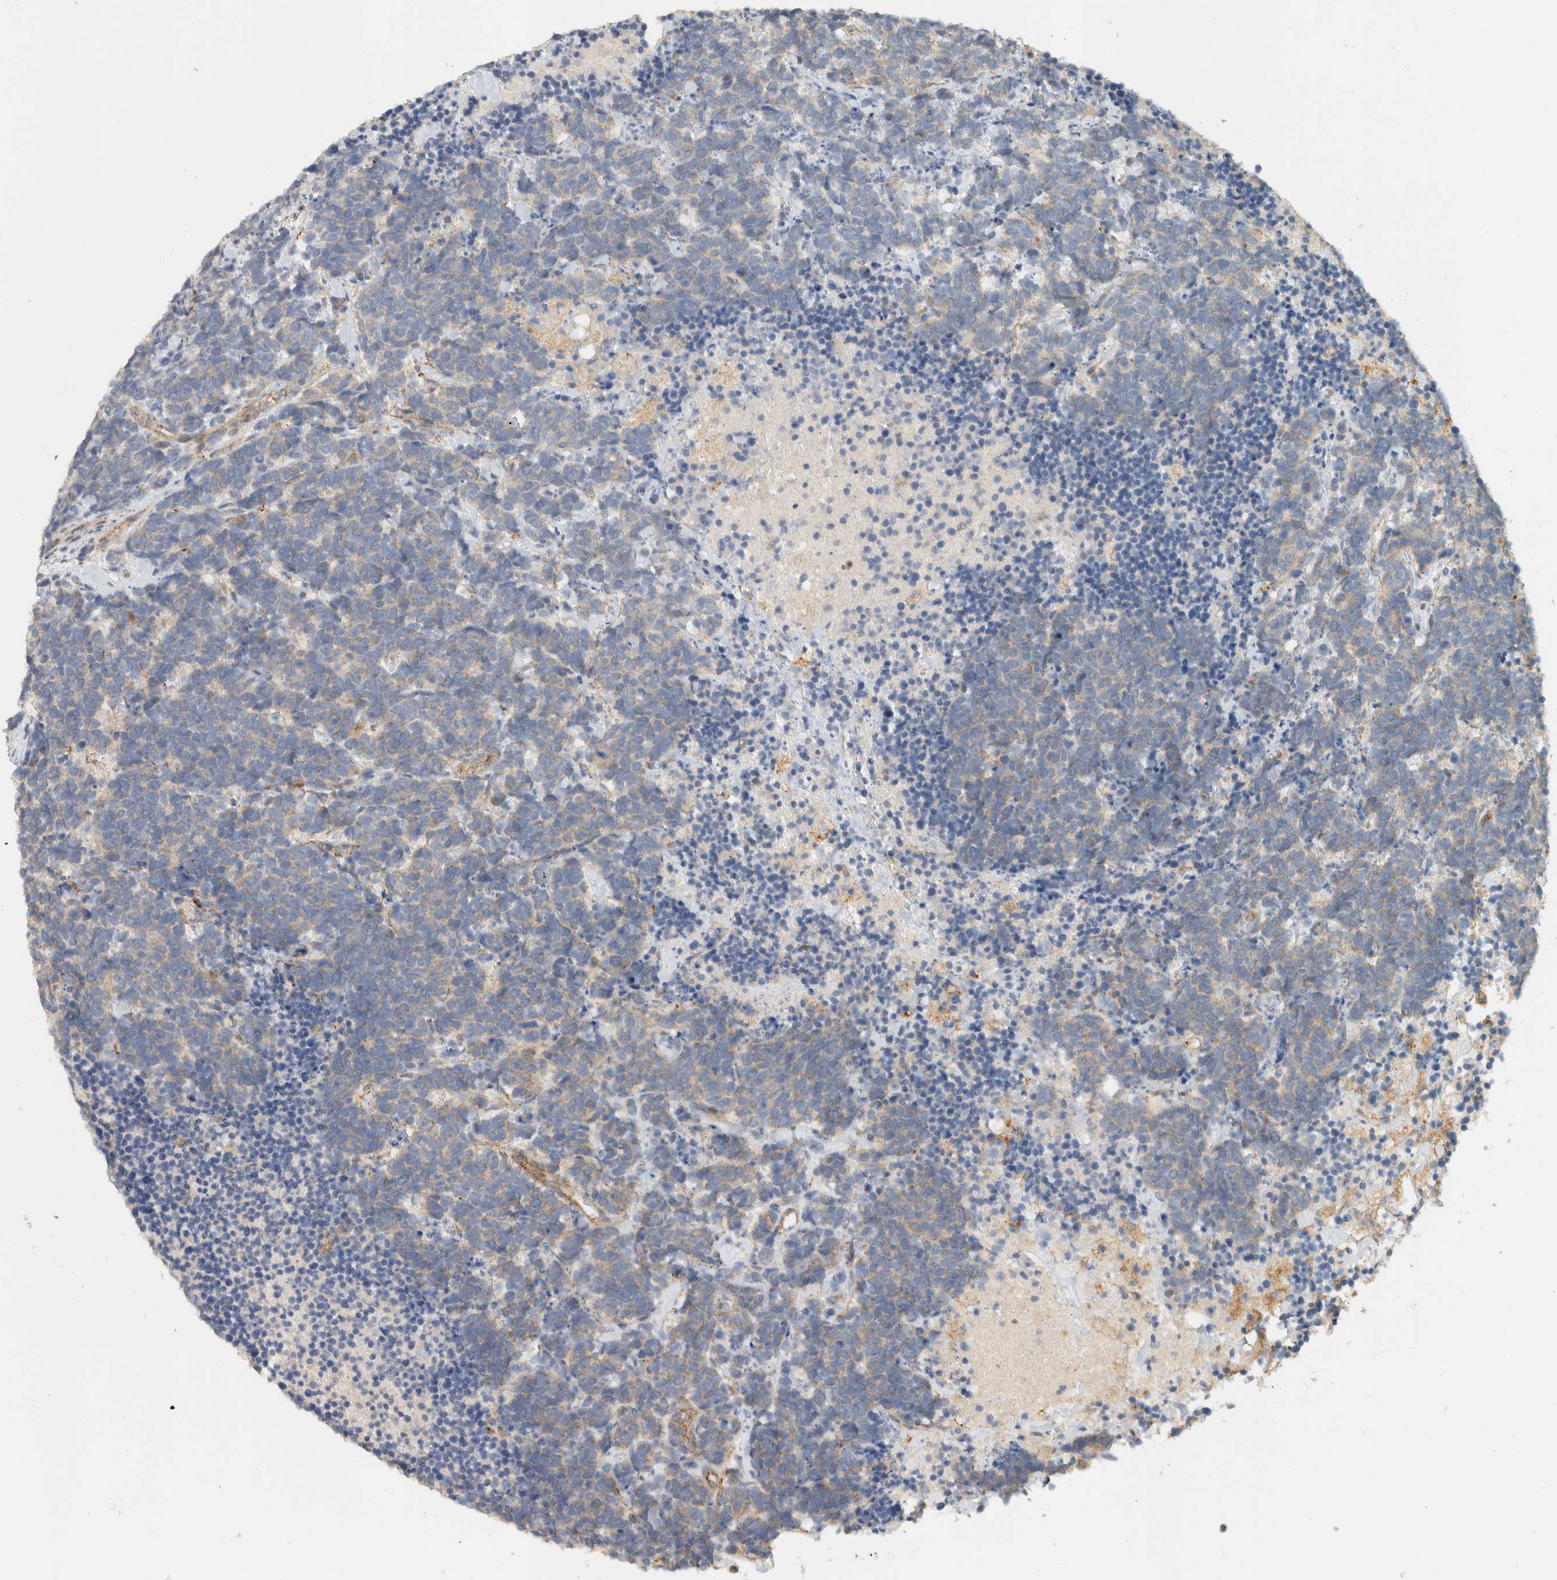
{"staining": {"intensity": "weak", "quantity": "<25%", "location": "cytoplasmic/membranous"}, "tissue": "carcinoid", "cell_type": "Tumor cells", "image_type": "cancer", "snomed": [{"axis": "morphology", "description": "Carcinoma, NOS"}, {"axis": "morphology", "description": "Carcinoid, malignant, NOS"}, {"axis": "topography", "description": "Urinary bladder"}], "caption": "A histopathology image of human carcinoid is negative for staining in tumor cells.", "gene": "PDE7B", "patient": {"sex": "male", "age": 57}}